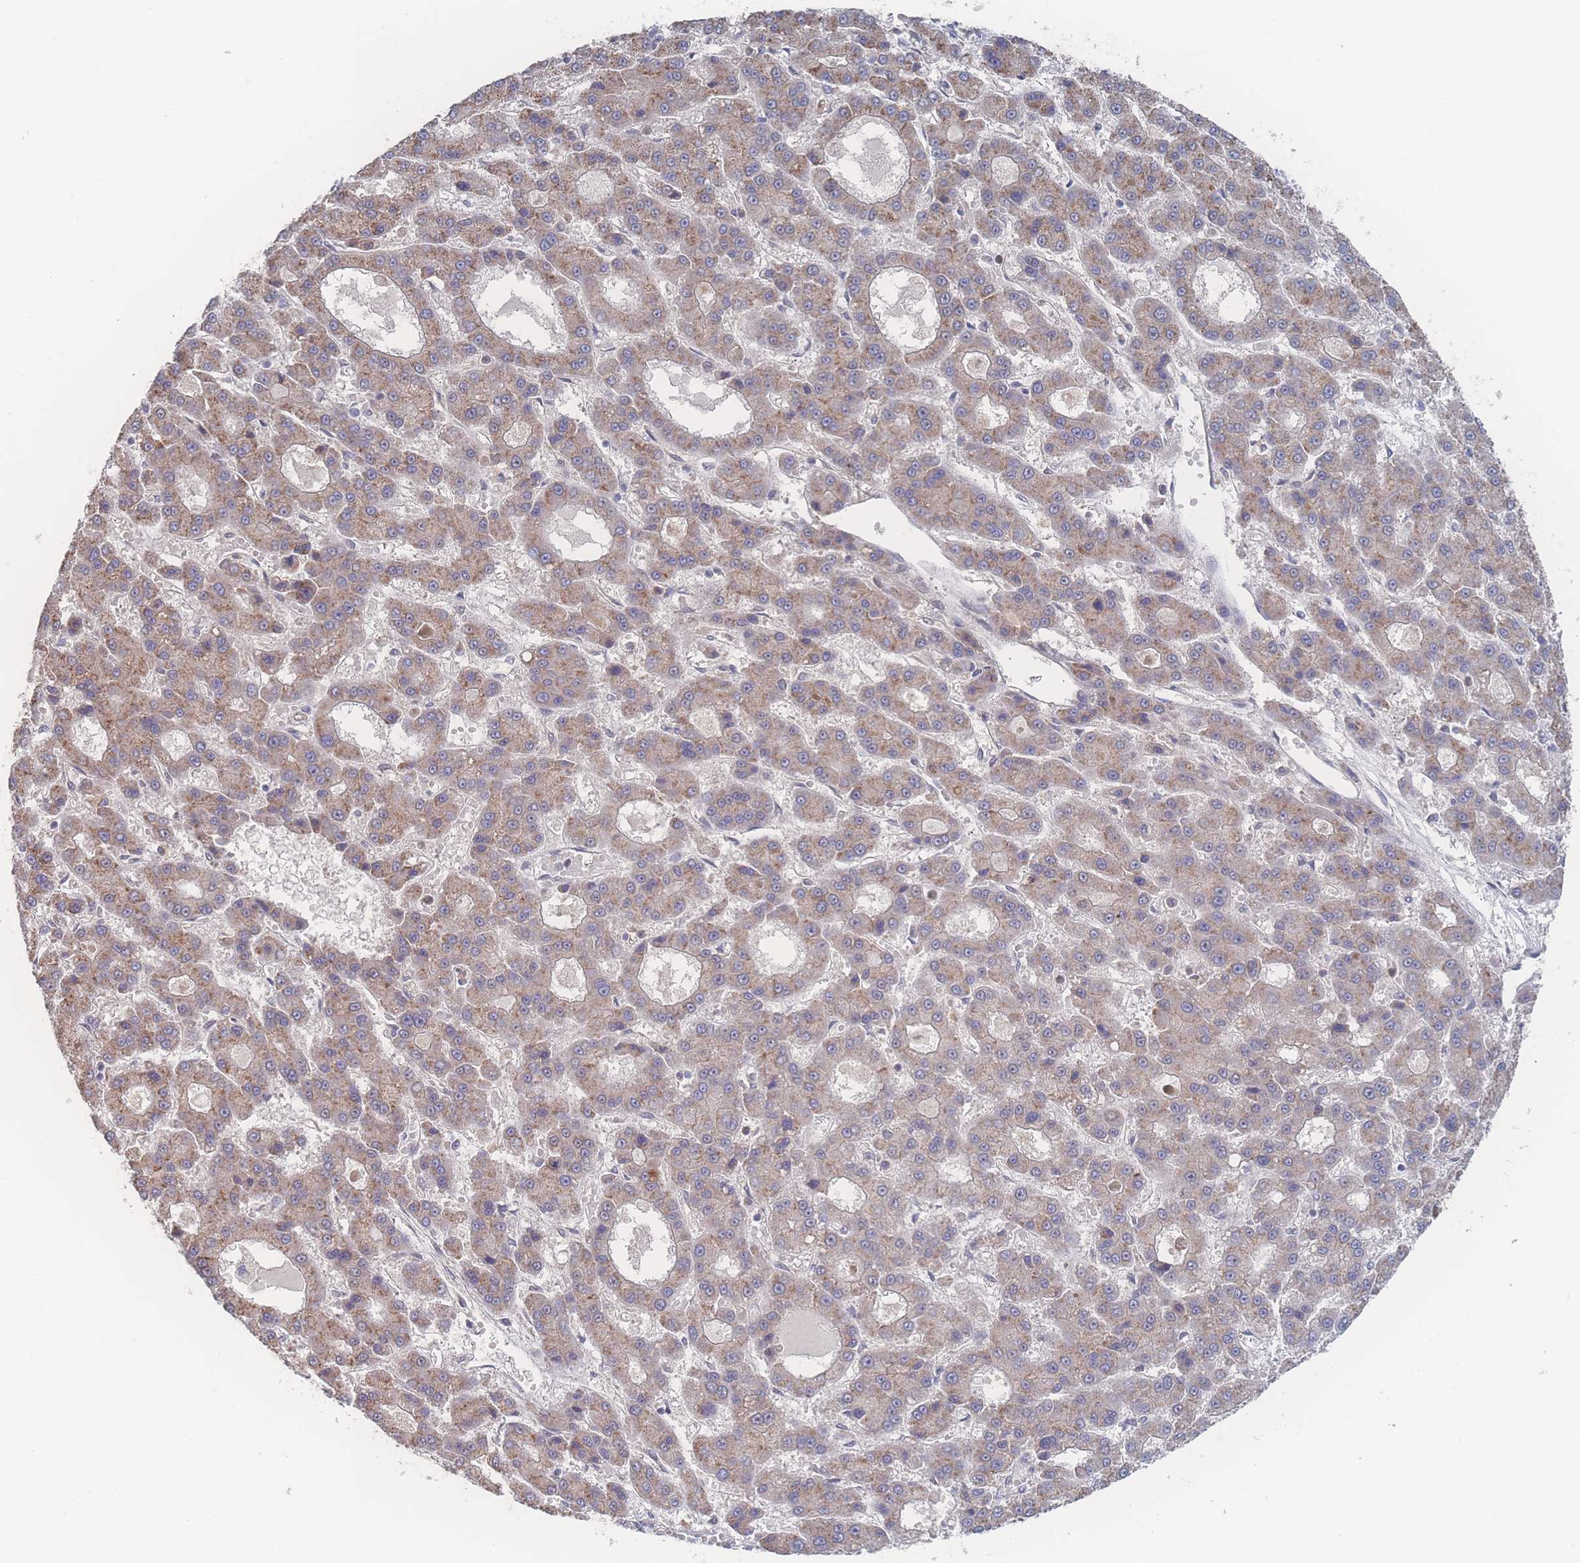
{"staining": {"intensity": "weak", "quantity": "25%-75%", "location": "cytoplasmic/membranous"}, "tissue": "liver cancer", "cell_type": "Tumor cells", "image_type": "cancer", "snomed": [{"axis": "morphology", "description": "Carcinoma, Hepatocellular, NOS"}, {"axis": "topography", "description": "Liver"}], "caption": "Human hepatocellular carcinoma (liver) stained with a brown dye displays weak cytoplasmic/membranous positive expression in about 25%-75% of tumor cells.", "gene": "NBEAL1", "patient": {"sex": "male", "age": 70}}